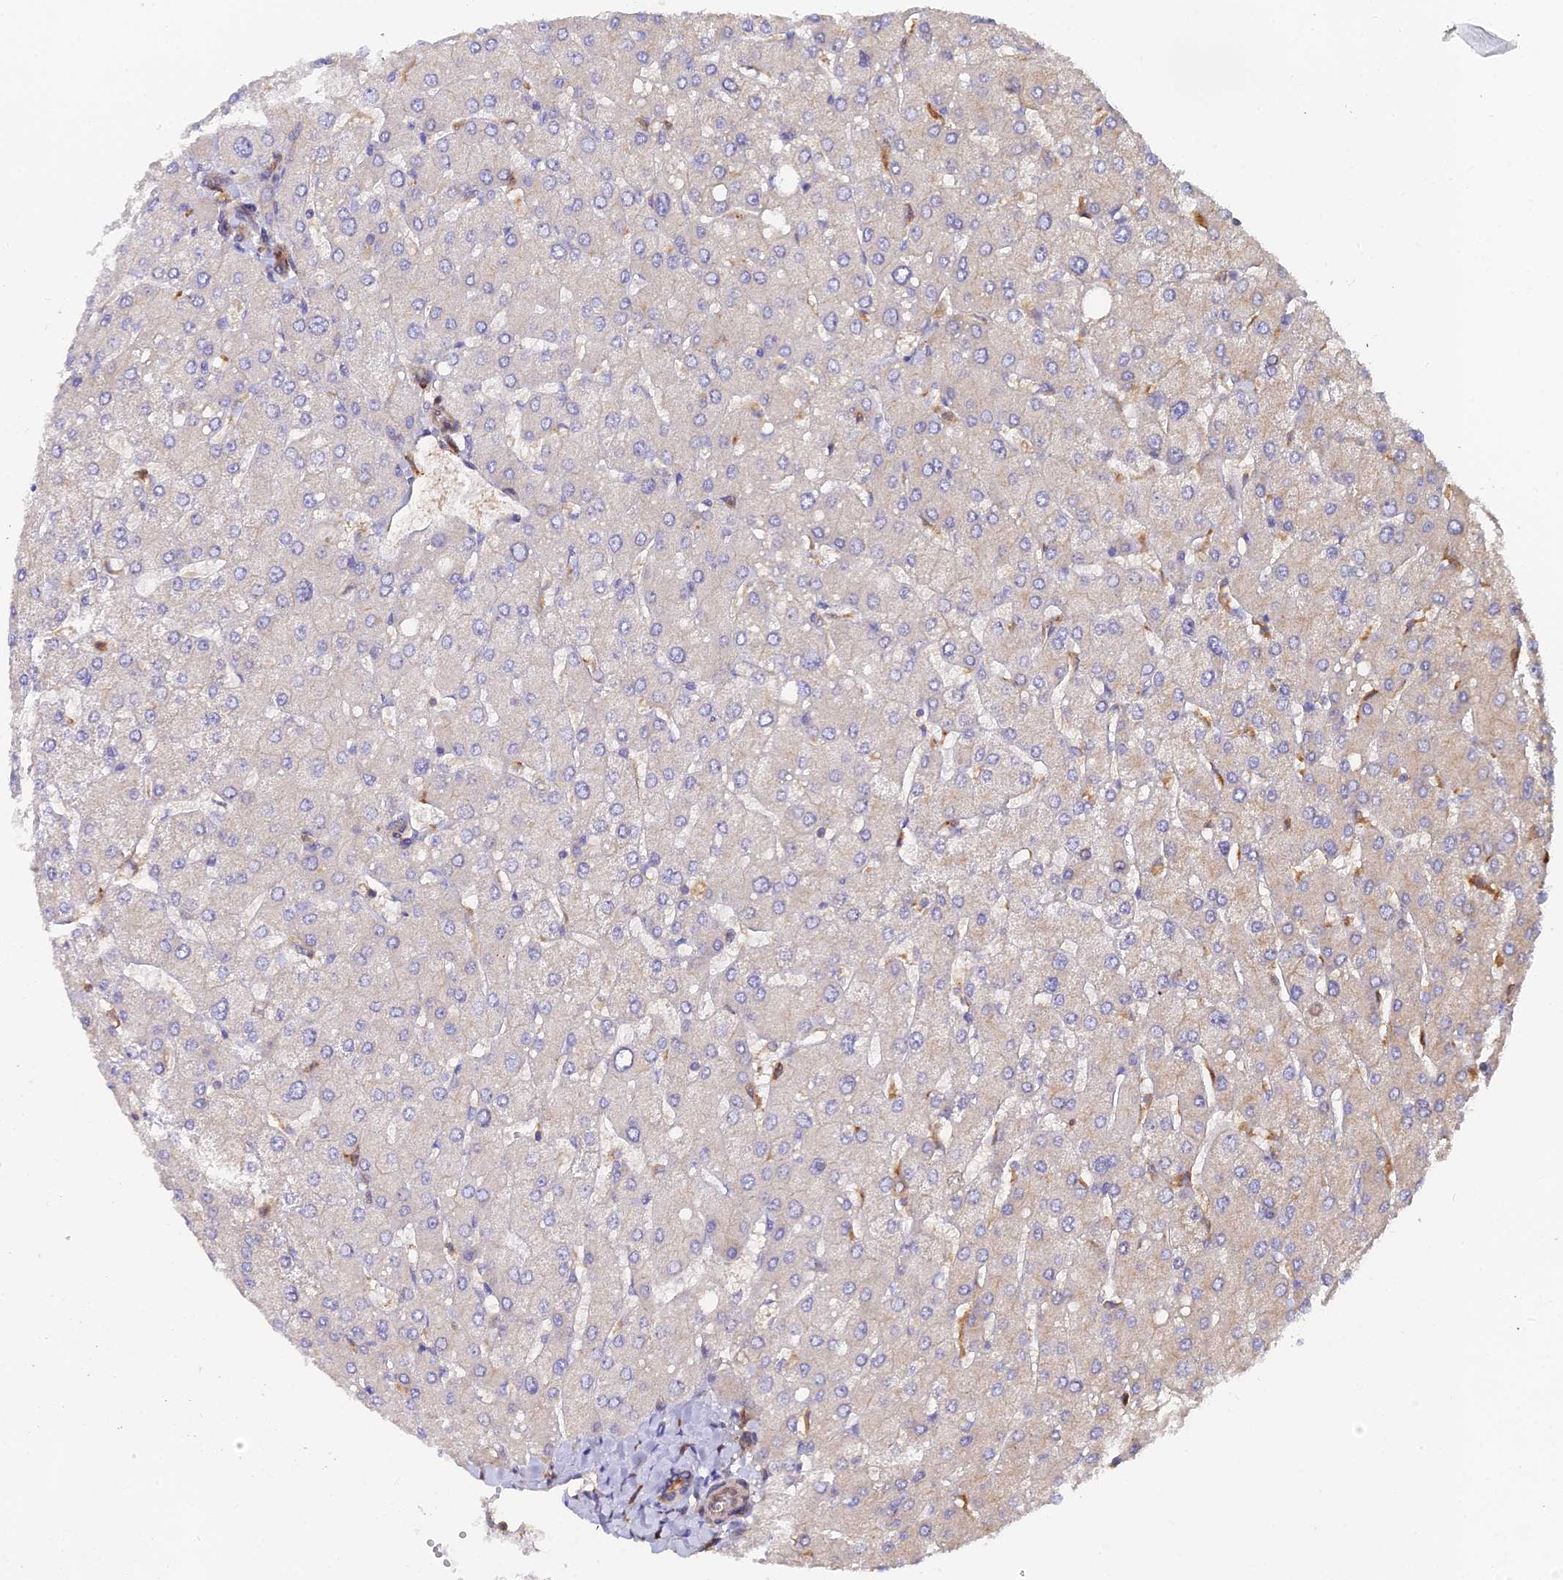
{"staining": {"intensity": "moderate", "quantity": "<25%", "location": "cytoplasmic/membranous"}, "tissue": "liver", "cell_type": "Cholangiocytes", "image_type": "normal", "snomed": [{"axis": "morphology", "description": "Normal tissue, NOS"}, {"axis": "topography", "description": "Liver"}], "caption": "Immunohistochemical staining of unremarkable human liver demonstrates moderate cytoplasmic/membranous protein expression in about <25% of cholangiocytes.", "gene": "GNG5B", "patient": {"sex": "male", "age": 55}}